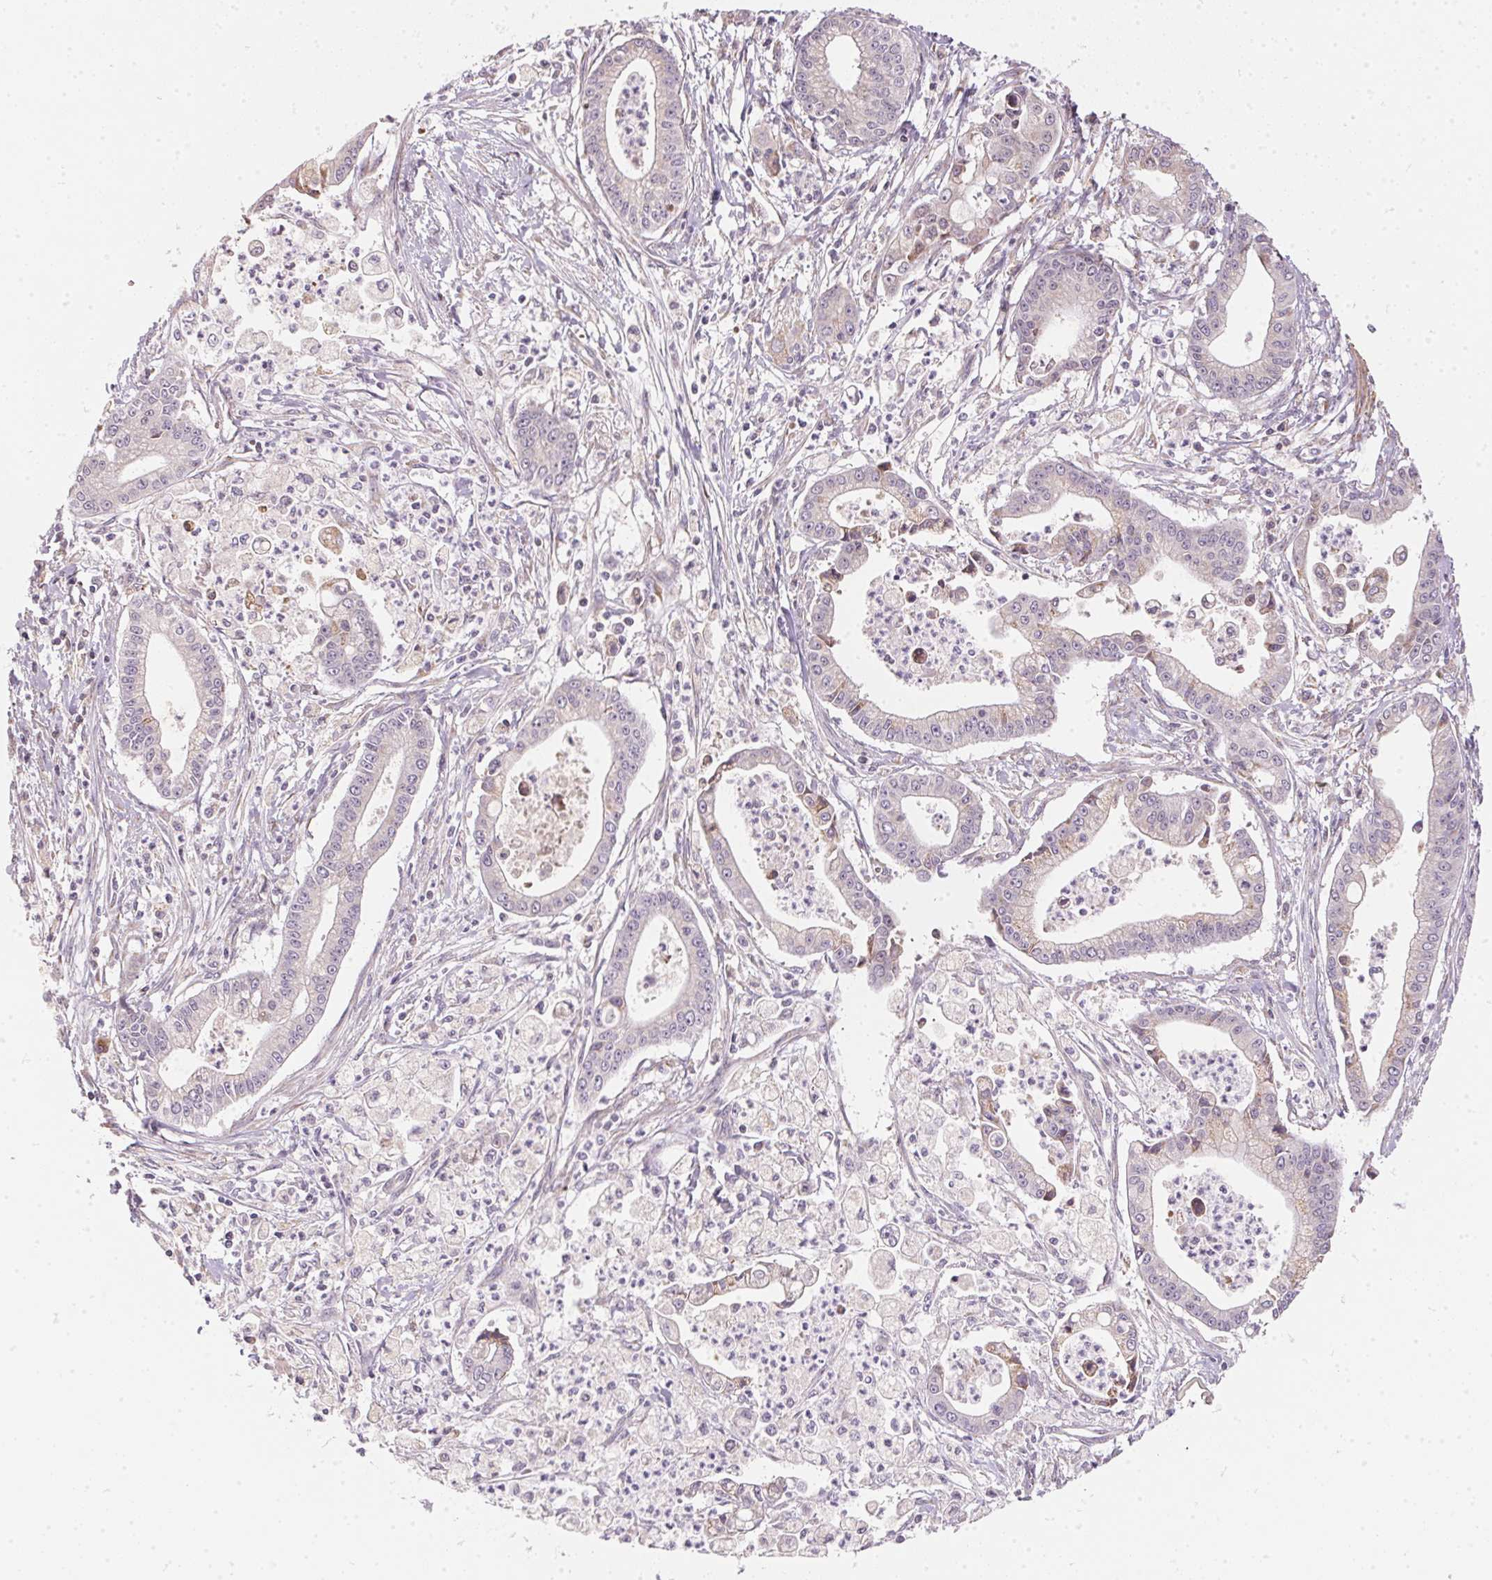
{"staining": {"intensity": "negative", "quantity": "none", "location": "none"}, "tissue": "pancreatic cancer", "cell_type": "Tumor cells", "image_type": "cancer", "snomed": [{"axis": "morphology", "description": "Adenocarcinoma, NOS"}, {"axis": "topography", "description": "Pancreas"}], "caption": "This is an IHC micrograph of adenocarcinoma (pancreatic). There is no positivity in tumor cells.", "gene": "VWA5B2", "patient": {"sex": "female", "age": 65}}